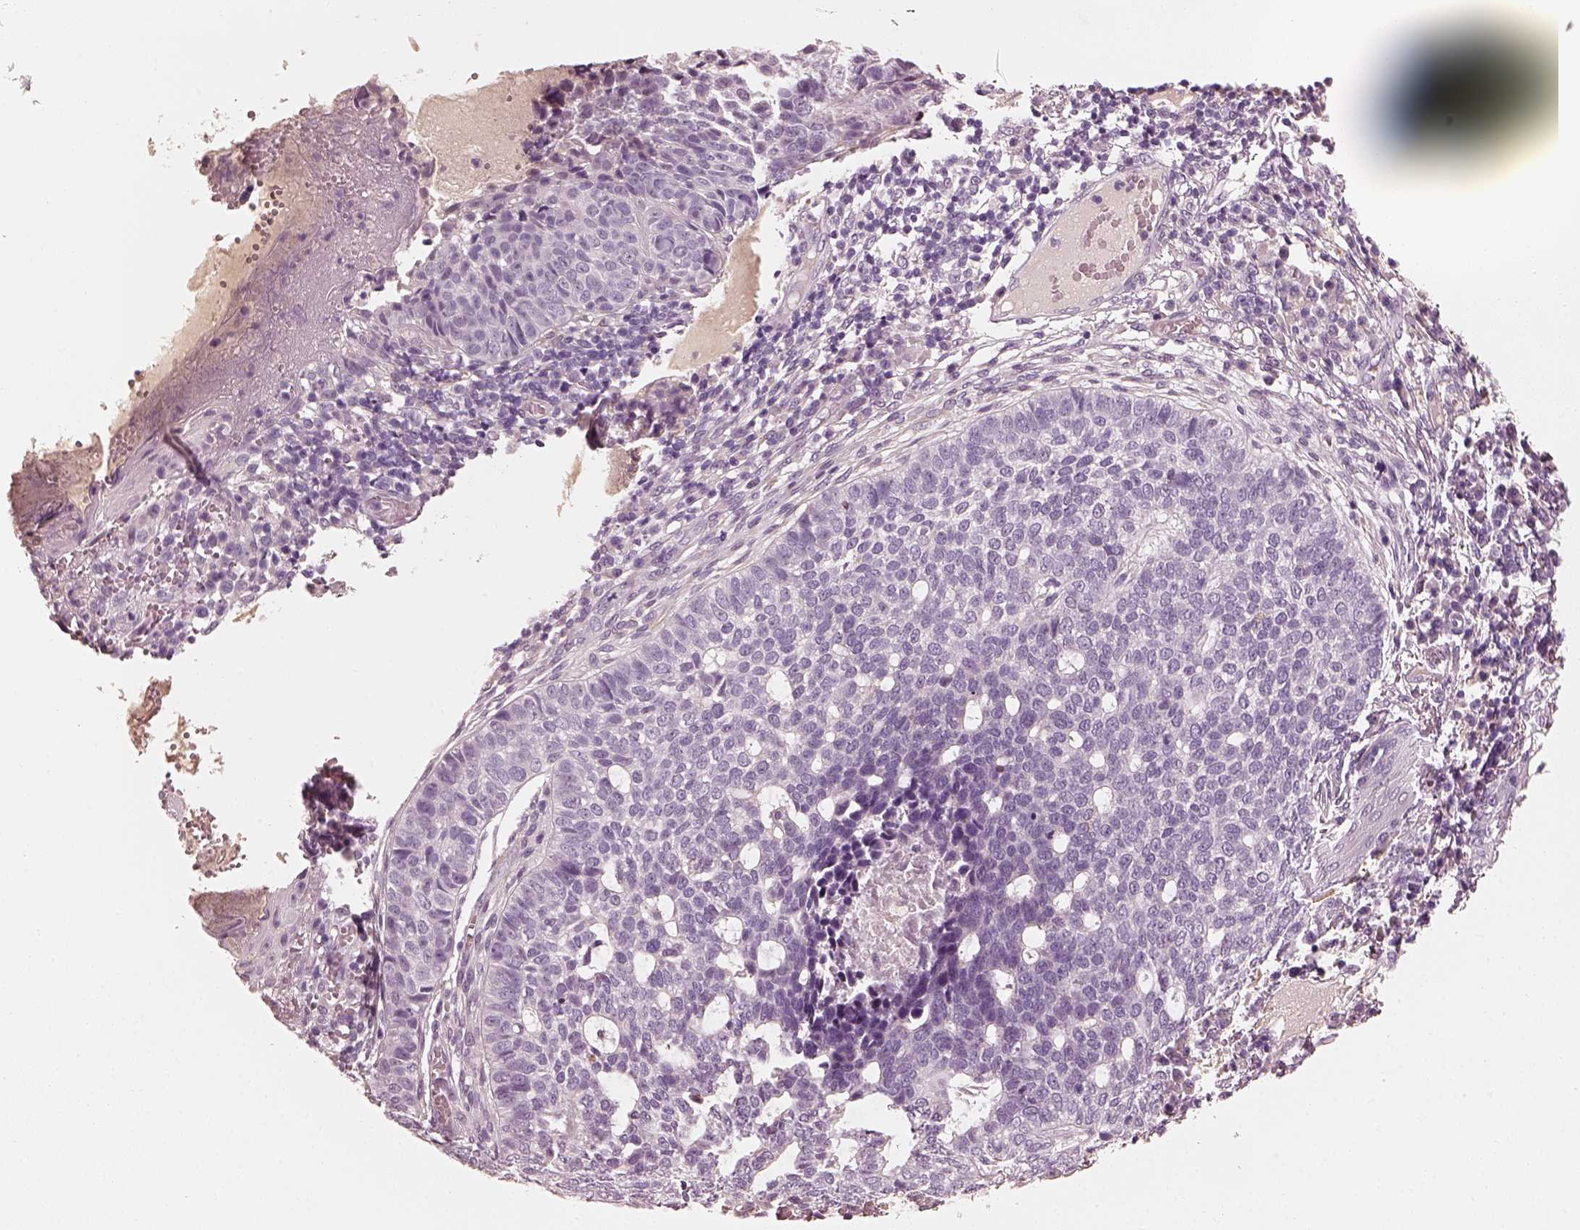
{"staining": {"intensity": "negative", "quantity": "none", "location": "none"}, "tissue": "skin cancer", "cell_type": "Tumor cells", "image_type": "cancer", "snomed": [{"axis": "morphology", "description": "Basal cell carcinoma"}, {"axis": "topography", "description": "Skin"}], "caption": "Tumor cells show no significant staining in skin basal cell carcinoma.", "gene": "RS1", "patient": {"sex": "female", "age": 69}}